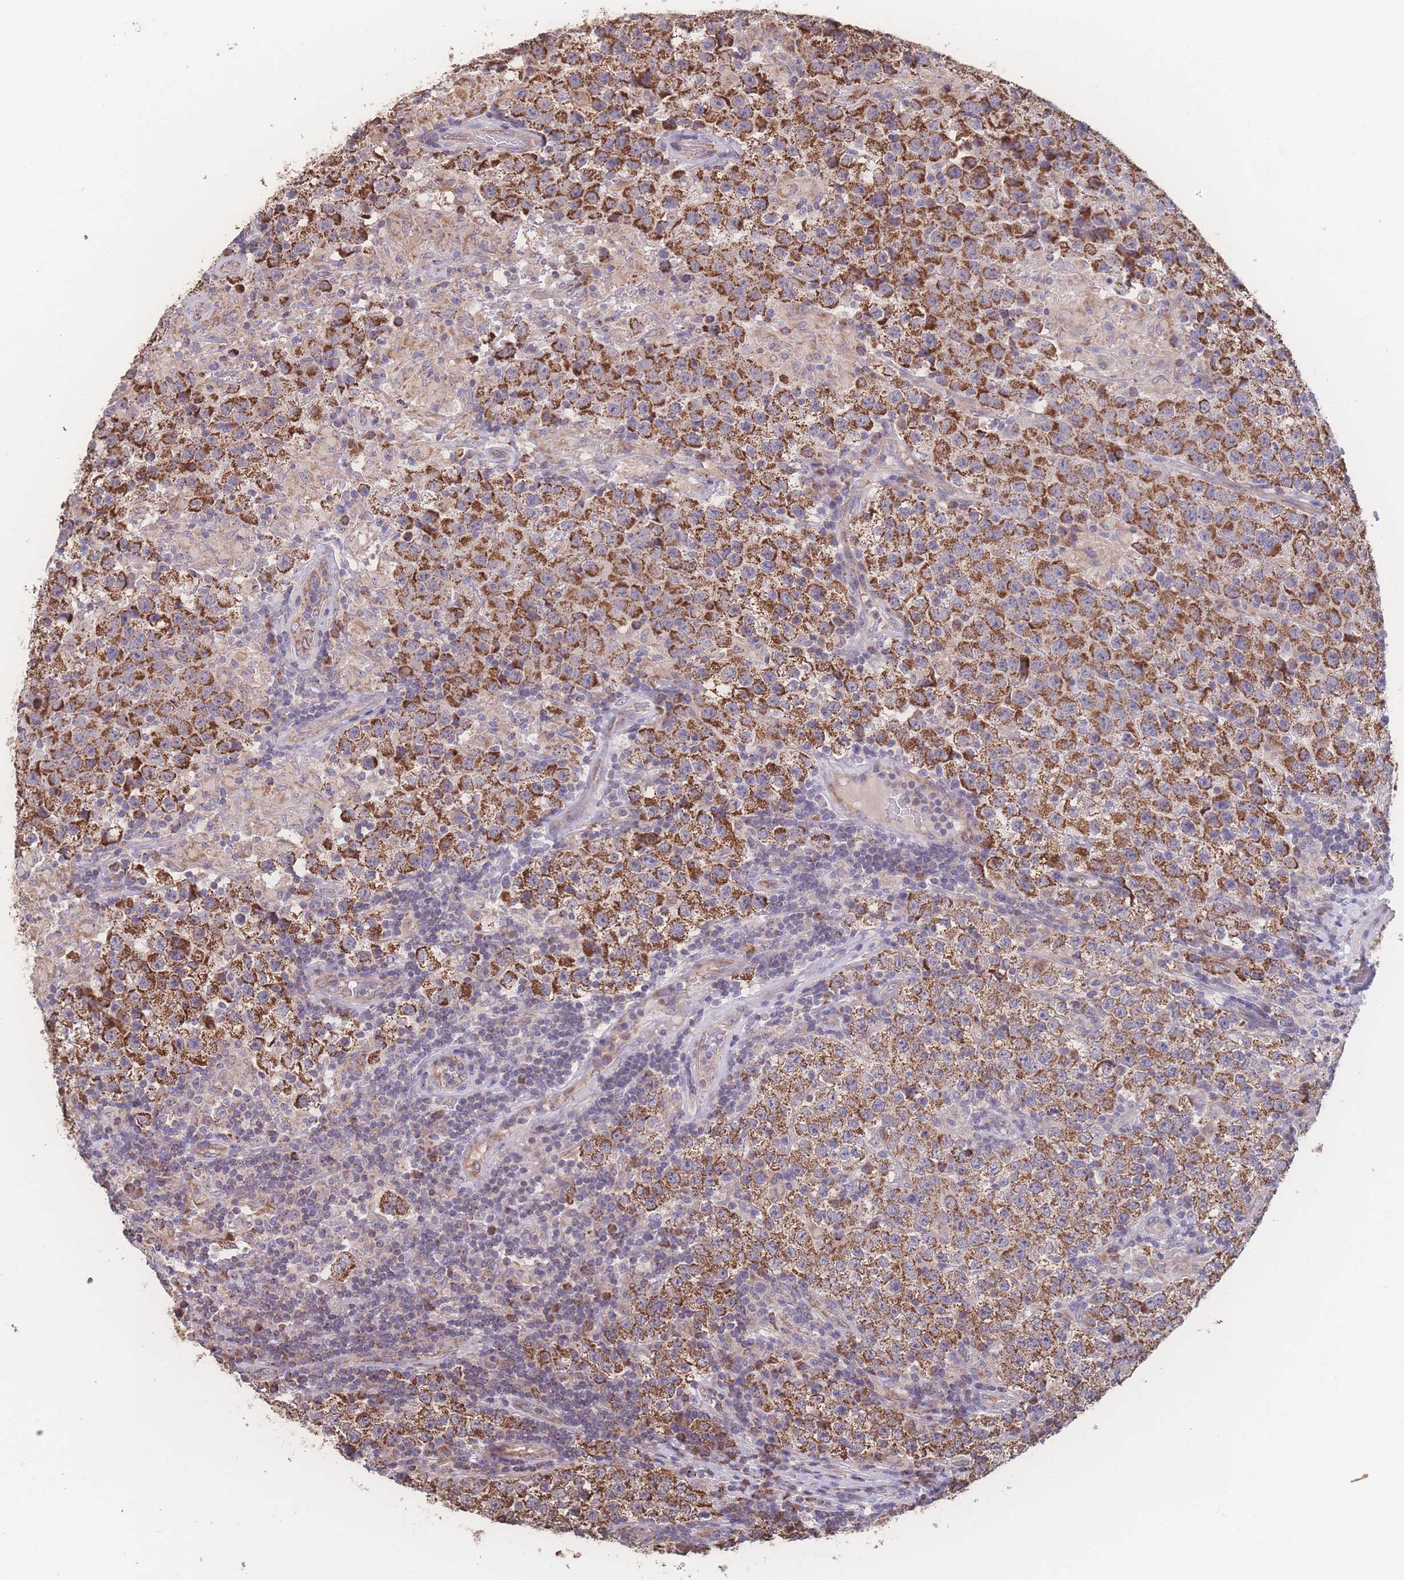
{"staining": {"intensity": "moderate", "quantity": ">75%", "location": "cytoplasmic/membranous"}, "tissue": "testis cancer", "cell_type": "Tumor cells", "image_type": "cancer", "snomed": [{"axis": "morphology", "description": "Seminoma, NOS"}, {"axis": "morphology", "description": "Carcinoma, Embryonal, NOS"}, {"axis": "topography", "description": "Testis"}], "caption": "Human embryonal carcinoma (testis) stained for a protein (brown) exhibits moderate cytoplasmic/membranous positive positivity in approximately >75% of tumor cells.", "gene": "SGSM3", "patient": {"sex": "male", "age": 41}}